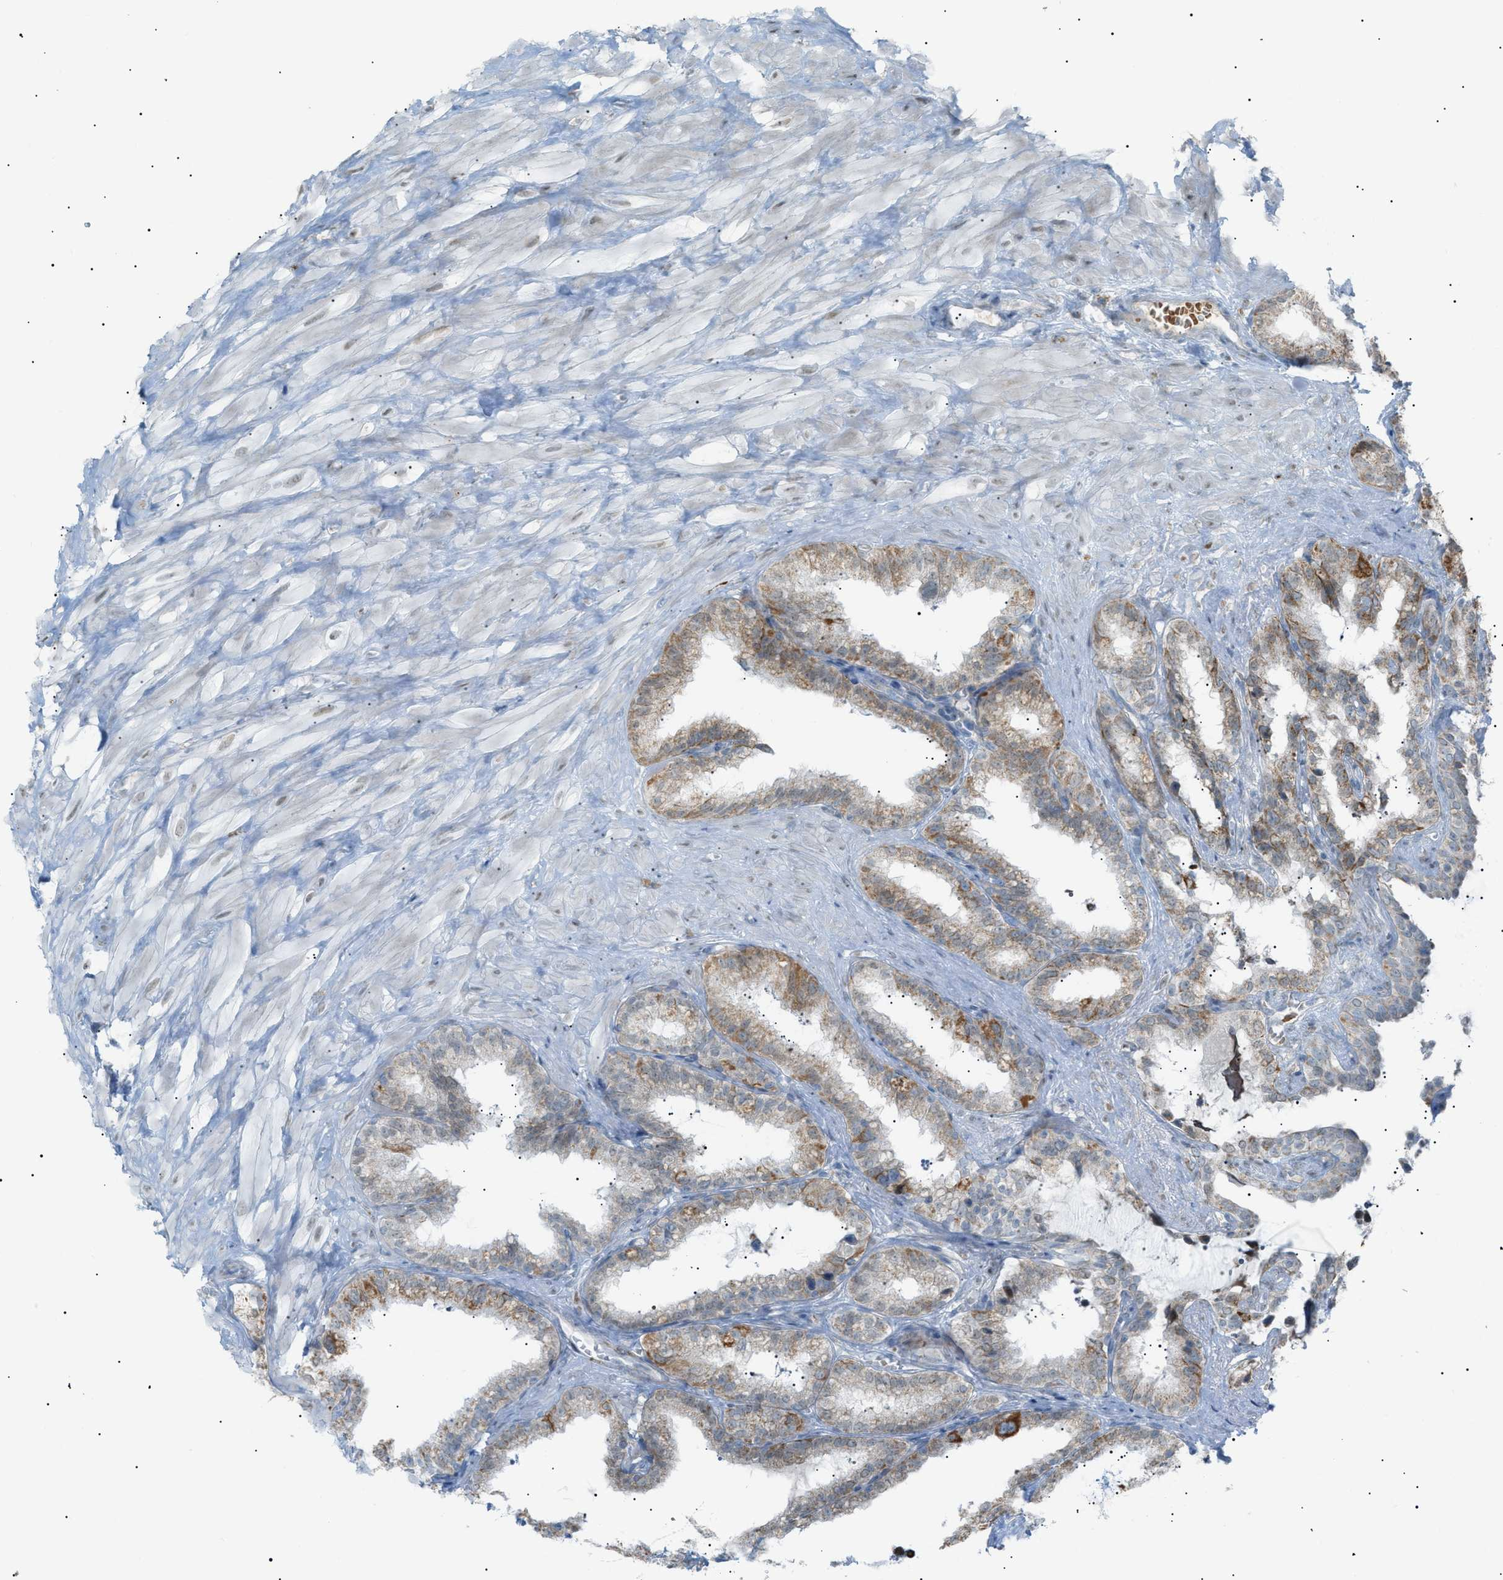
{"staining": {"intensity": "moderate", "quantity": ">75%", "location": "cytoplasmic/membranous"}, "tissue": "seminal vesicle", "cell_type": "Glandular cells", "image_type": "normal", "snomed": [{"axis": "morphology", "description": "Normal tissue, NOS"}, {"axis": "topography", "description": "Seminal veicle"}], "caption": "Protein staining displays moderate cytoplasmic/membranous expression in about >75% of glandular cells in unremarkable seminal vesicle. The protein of interest is stained brown, and the nuclei are stained in blue (DAB (3,3'-diaminobenzidine) IHC with brightfield microscopy, high magnification).", "gene": "ZNF516", "patient": {"sex": "male", "age": 64}}